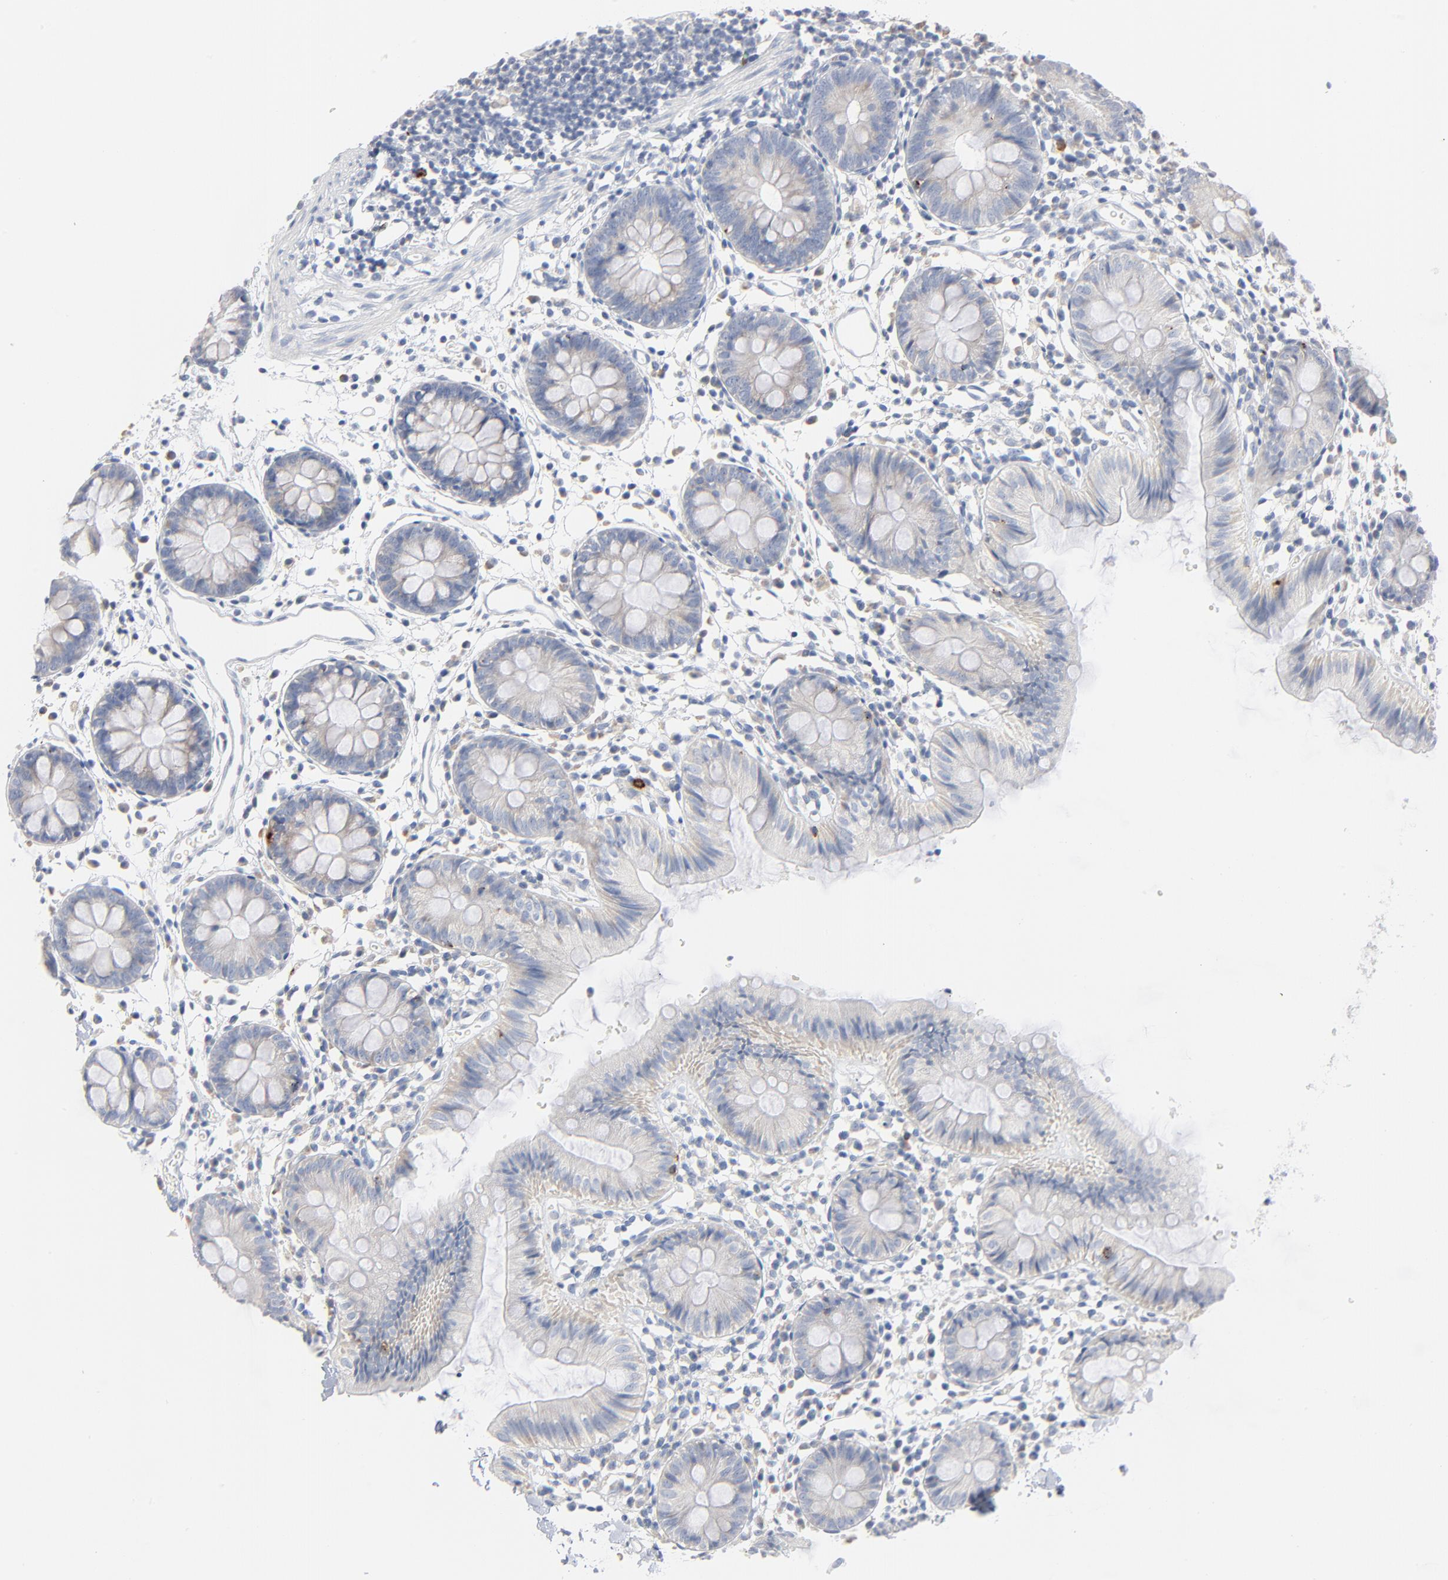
{"staining": {"intensity": "negative", "quantity": "none", "location": "none"}, "tissue": "colon", "cell_type": "Endothelial cells", "image_type": "normal", "snomed": [{"axis": "morphology", "description": "Normal tissue, NOS"}, {"axis": "topography", "description": "Colon"}], "caption": "IHC of normal colon displays no positivity in endothelial cells. (DAB (3,3'-diaminobenzidine) immunohistochemistry (IHC), high magnification).", "gene": "GZMB", "patient": {"sex": "male", "age": 14}}